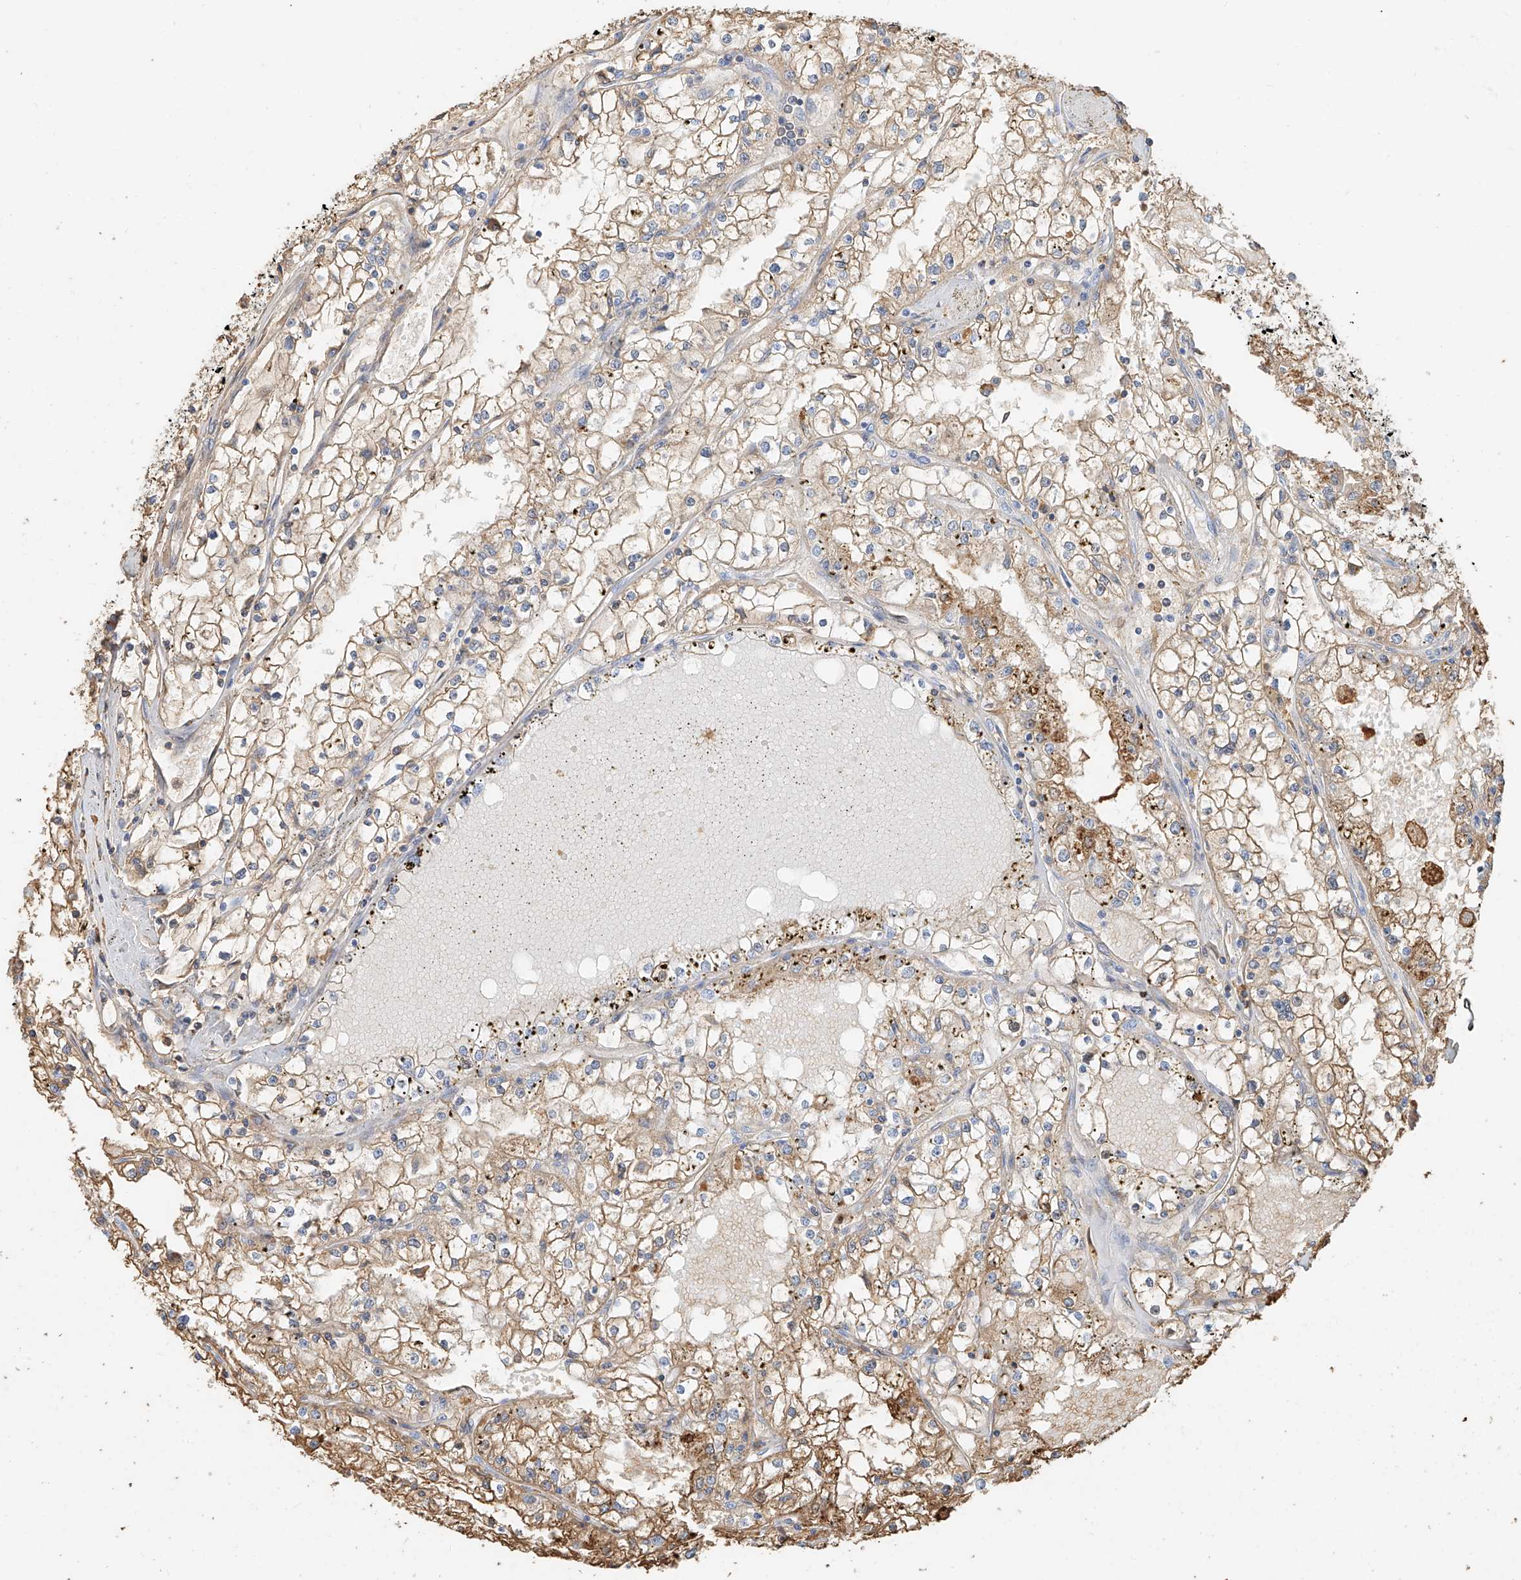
{"staining": {"intensity": "moderate", "quantity": "25%-75%", "location": "cytoplasmic/membranous"}, "tissue": "renal cancer", "cell_type": "Tumor cells", "image_type": "cancer", "snomed": [{"axis": "morphology", "description": "Adenocarcinoma, NOS"}, {"axis": "topography", "description": "Kidney"}], "caption": "The image demonstrates a brown stain indicating the presence of a protein in the cytoplasmic/membranous of tumor cells in renal adenocarcinoma.", "gene": "ZFP30", "patient": {"sex": "male", "age": 56}}